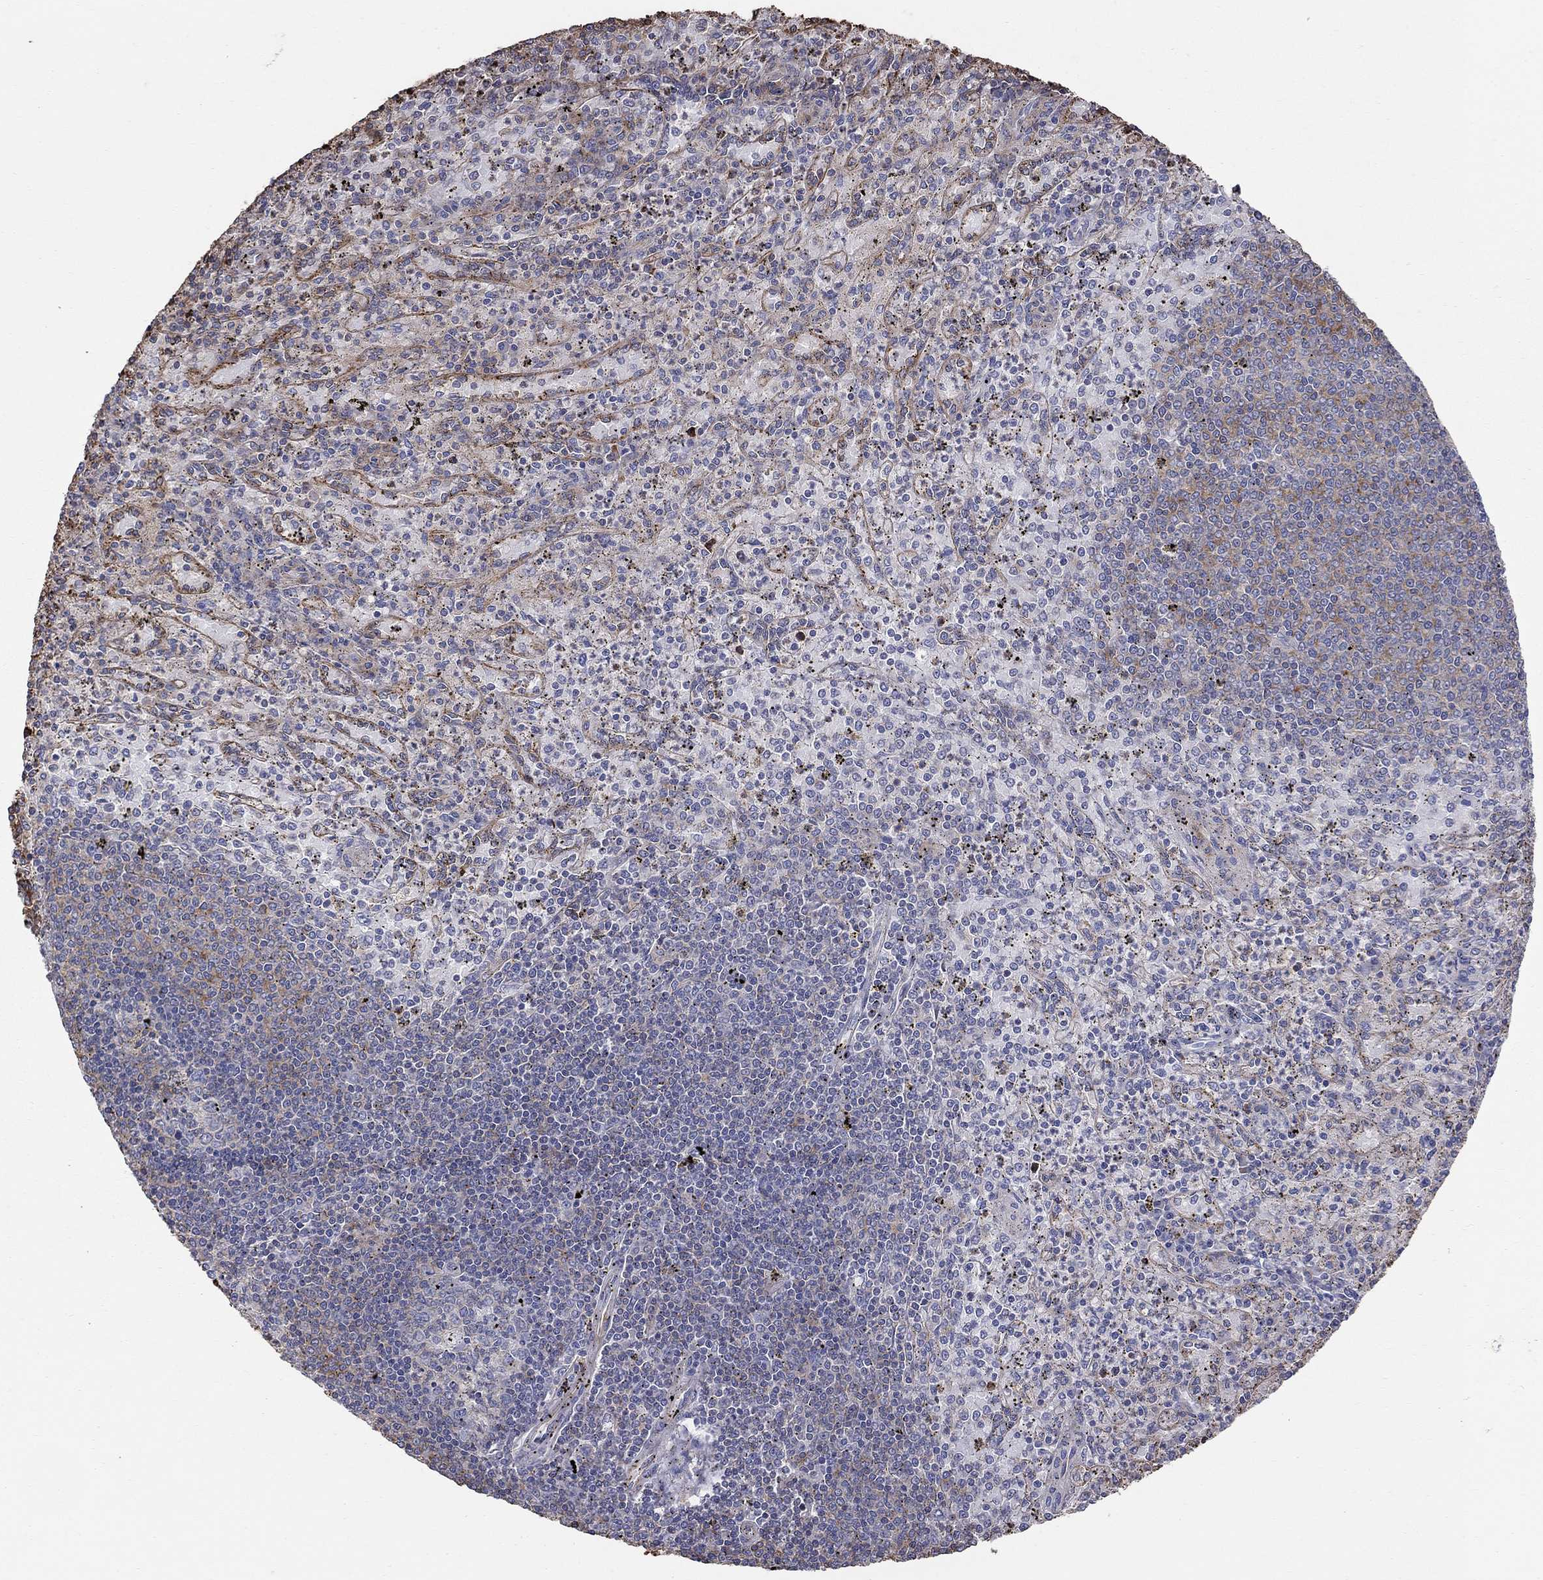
{"staining": {"intensity": "moderate", "quantity": "25%-75%", "location": "cytoplasmic/membranous"}, "tissue": "spleen", "cell_type": "Cells in red pulp", "image_type": "normal", "snomed": [{"axis": "morphology", "description": "Normal tissue, NOS"}, {"axis": "topography", "description": "Spleen"}], "caption": "A brown stain labels moderate cytoplasmic/membranous expression of a protein in cells in red pulp of unremarkable spleen.", "gene": "NPHP1", "patient": {"sex": "male", "age": 60}}